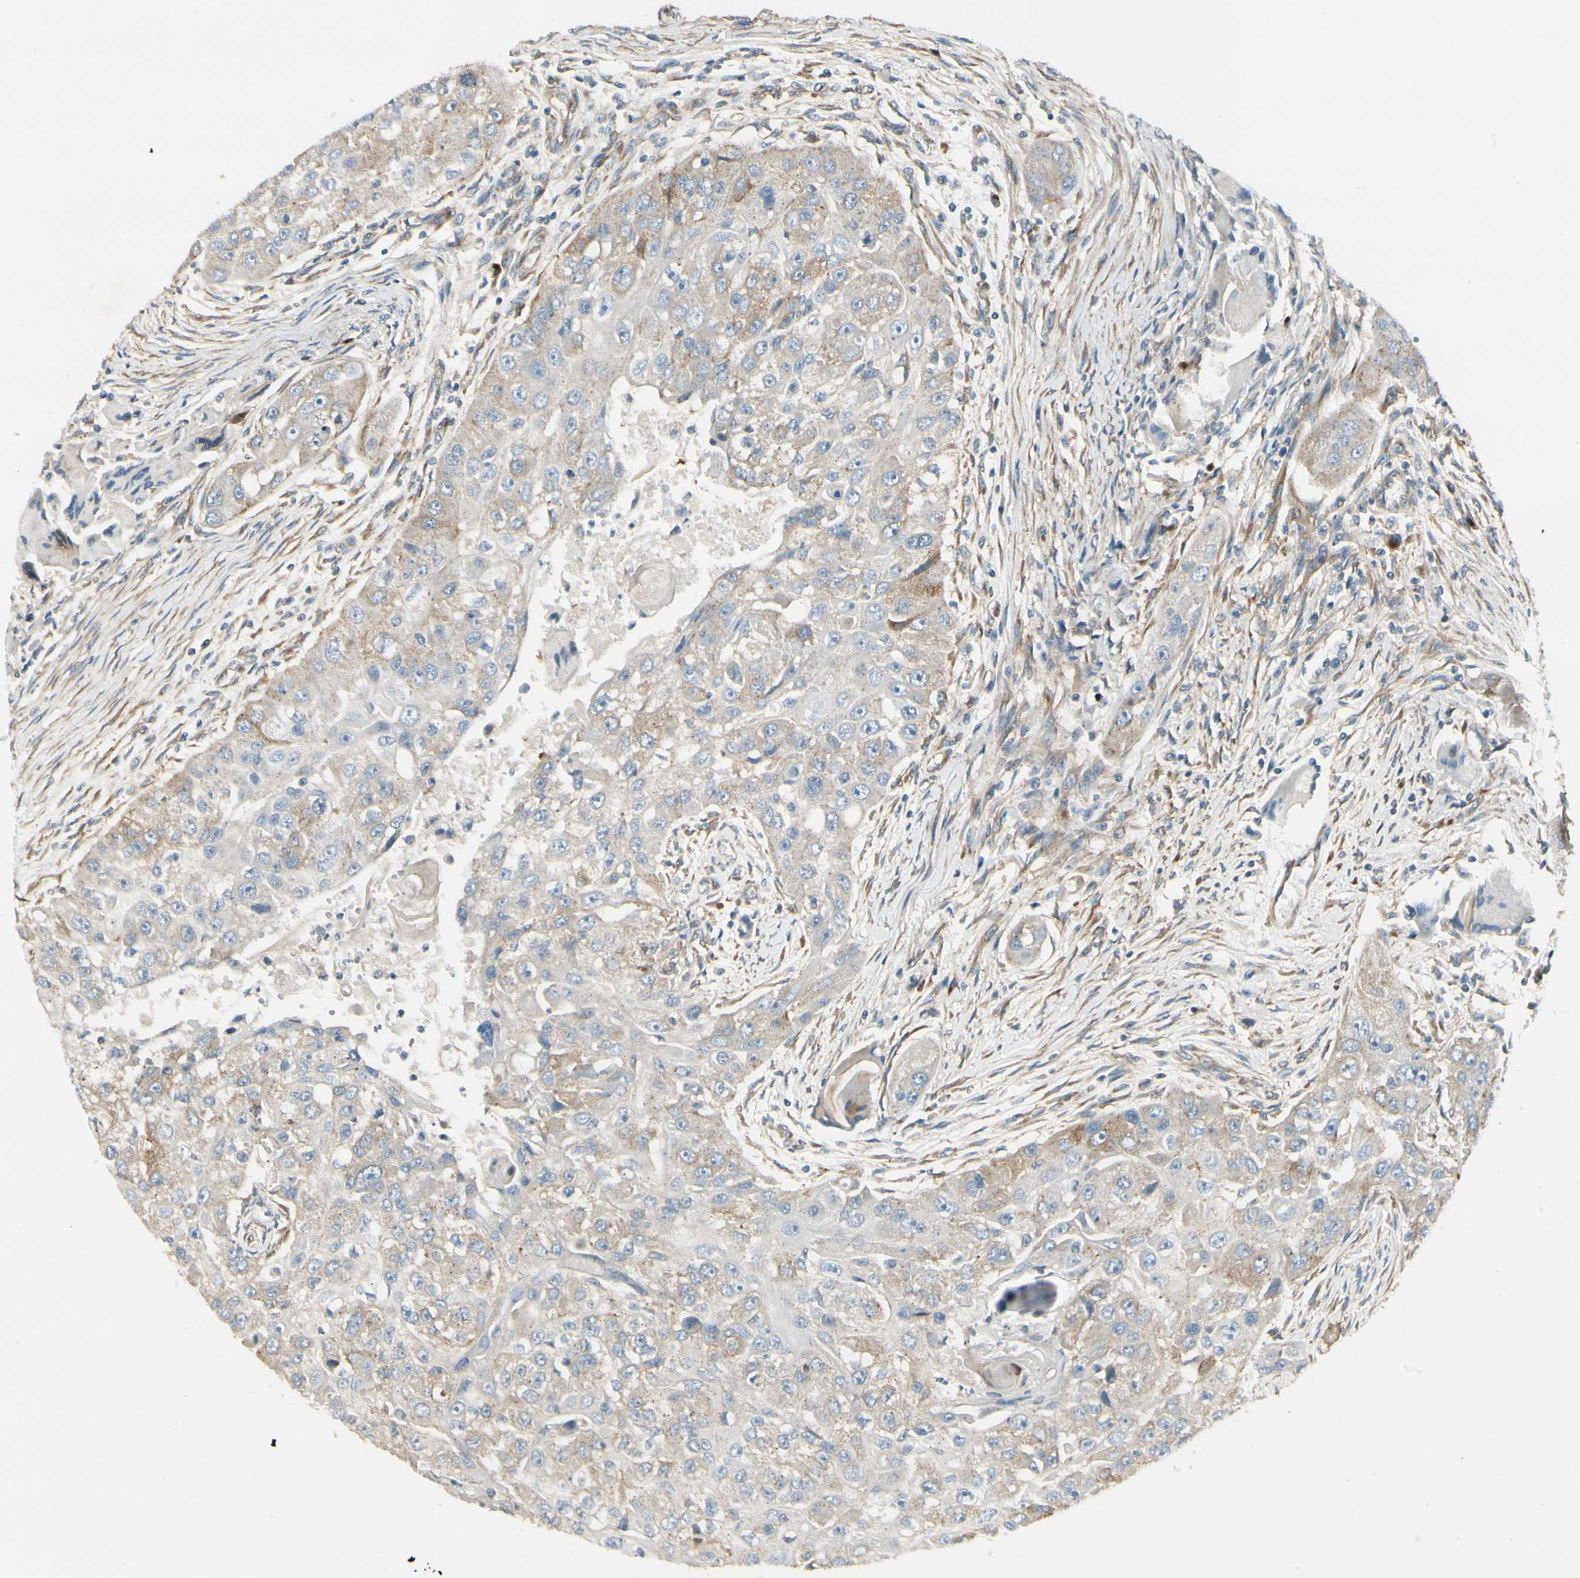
{"staining": {"intensity": "weak", "quantity": ">75%", "location": "cytoplasmic/membranous"}, "tissue": "head and neck cancer", "cell_type": "Tumor cells", "image_type": "cancer", "snomed": [{"axis": "morphology", "description": "Normal tissue, NOS"}, {"axis": "morphology", "description": "Squamous cell carcinoma, NOS"}, {"axis": "topography", "description": "Skeletal muscle"}, {"axis": "topography", "description": "Head-Neck"}], "caption": "Weak cytoplasmic/membranous expression for a protein is present in about >75% of tumor cells of head and neck cancer (squamous cell carcinoma) using immunohistochemistry.", "gene": "MANSC1", "patient": {"sex": "male", "age": 51}}